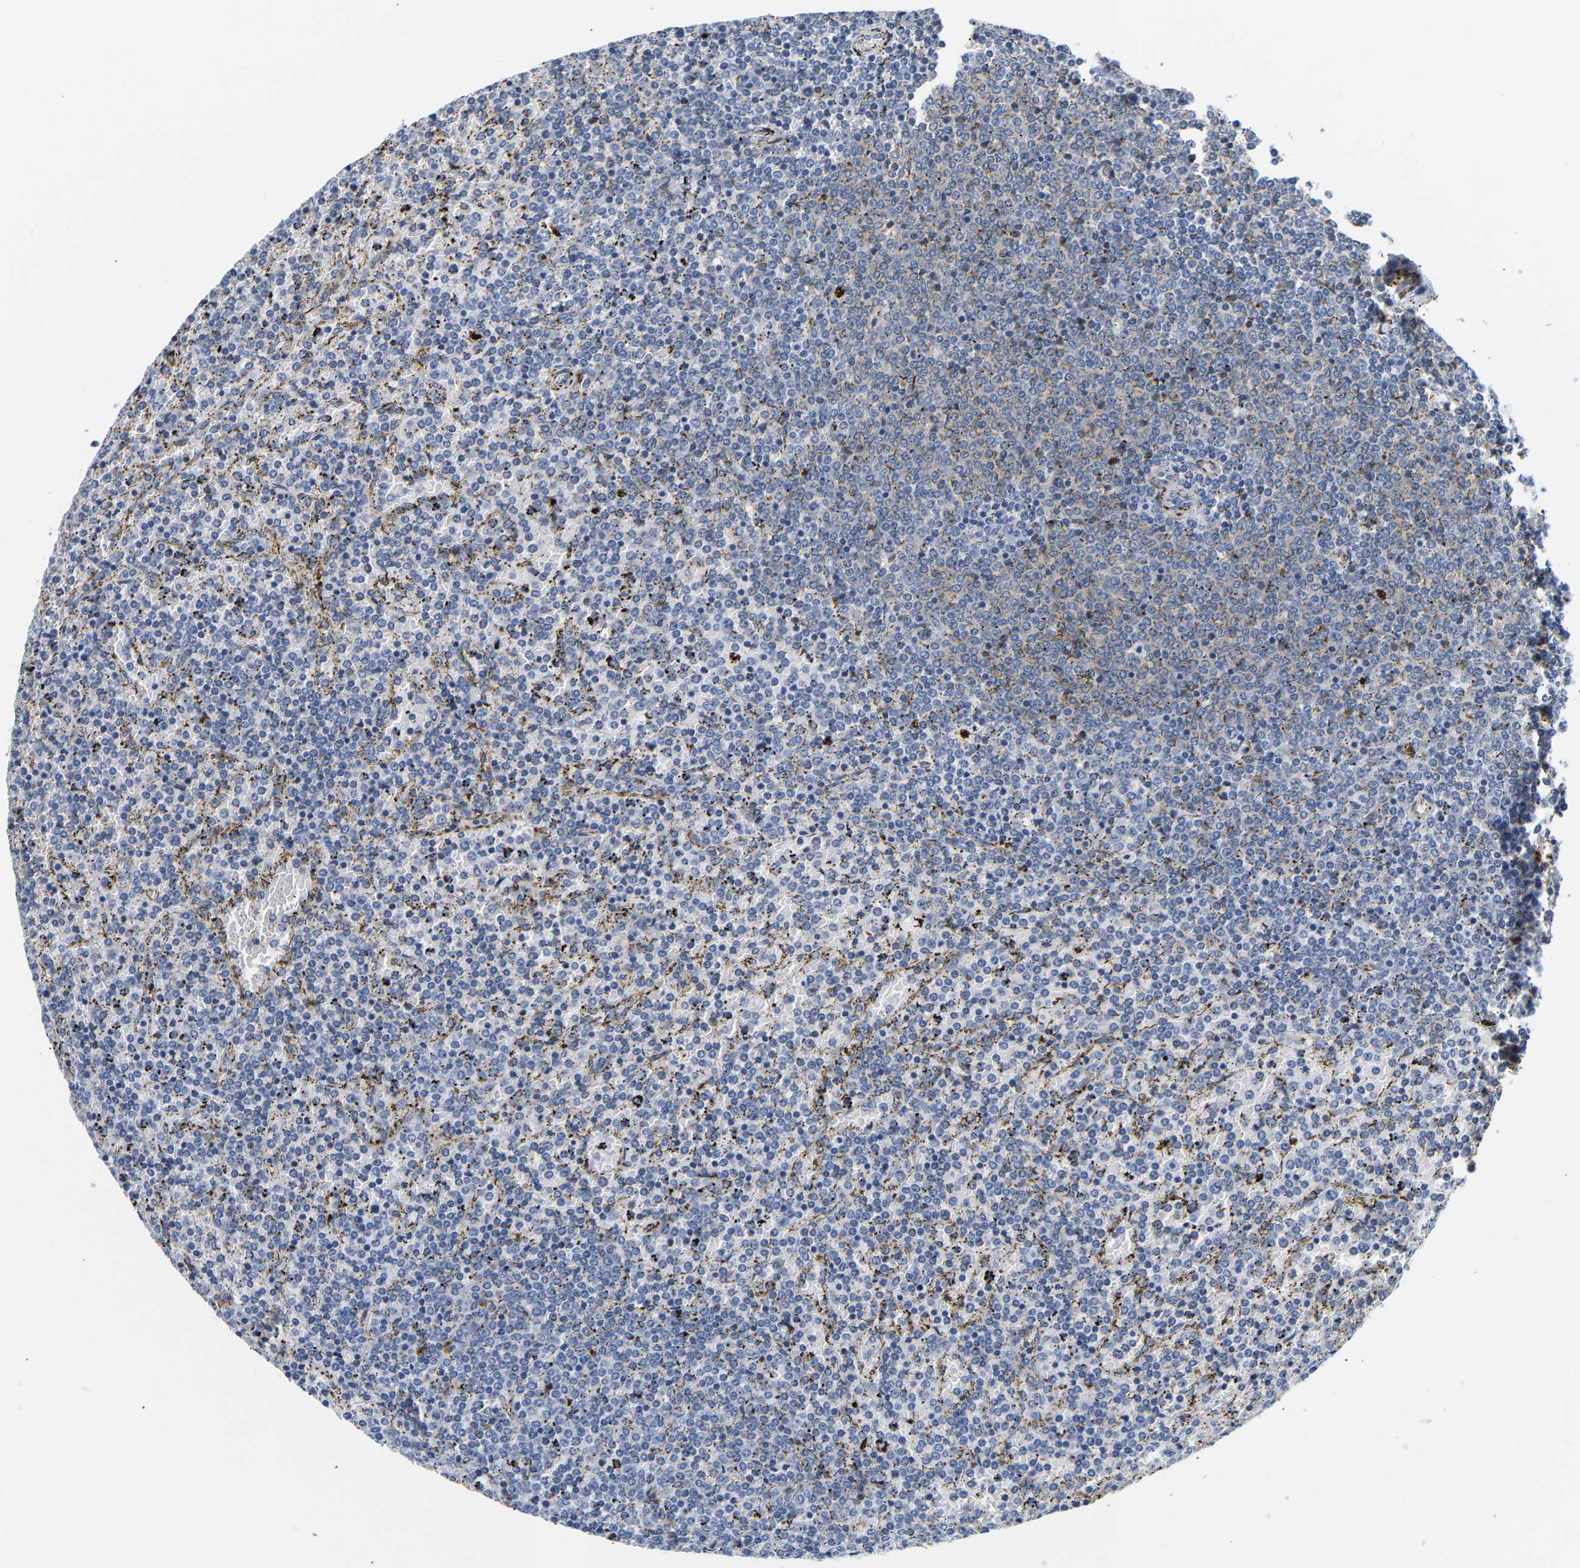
{"staining": {"intensity": "negative", "quantity": "none", "location": "none"}, "tissue": "lymphoma", "cell_type": "Tumor cells", "image_type": "cancer", "snomed": [{"axis": "morphology", "description": "Malignant lymphoma, non-Hodgkin's type, Low grade"}, {"axis": "topography", "description": "Spleen"}], "caption": "Human malignant lymphoma, non-Hodgkin's type (low-grade) stained for a protein using immunohistochemistry (IHC) exhibits no expression in tumor cells.", "gene": "PAWR", "patient": {"sex": "female", "age": 77}}